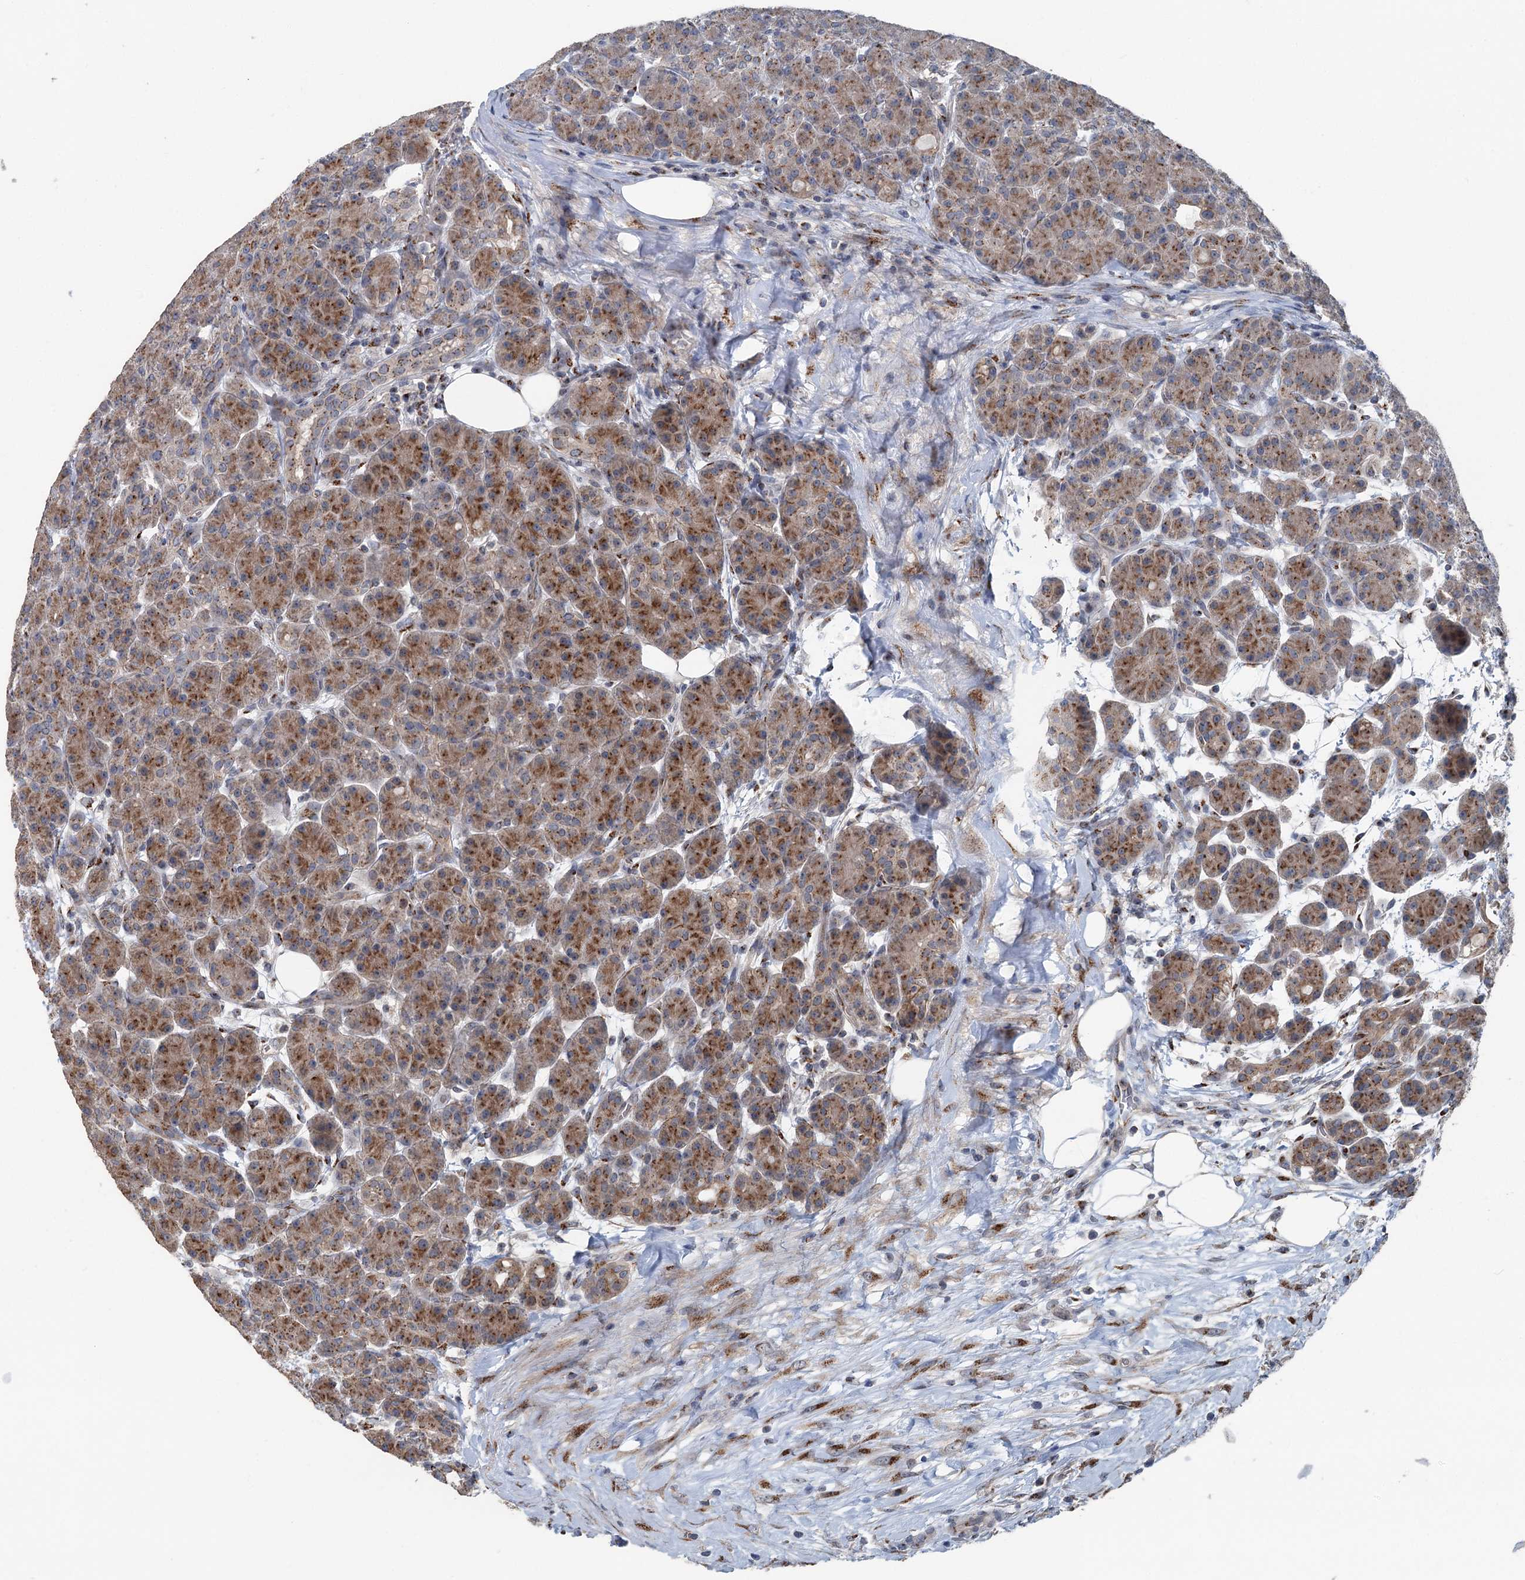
{"staining": {"intensity": "moderate", "quantity": ">75%", "location": "cytoplasmic/membranous"}, "tissue": "pancreas", "cell_type": "Exocrine glandular cells", "image_type": "normal", "snomed": [{"axis": "morphology", "description": "Normal tissue, NOS"}, {"axis": "topography", "description": "Pancreas"}], "caption": "IHC histopathology image of unremarkable human pancreas stained for a protein (brown), which reveals medium levels of moderate cytoplasmic/membranous expression in approximately >75% of exocrine glandular cells.", "gene": "ITIH5", "patient": {"sex": "male", "age": 63}}